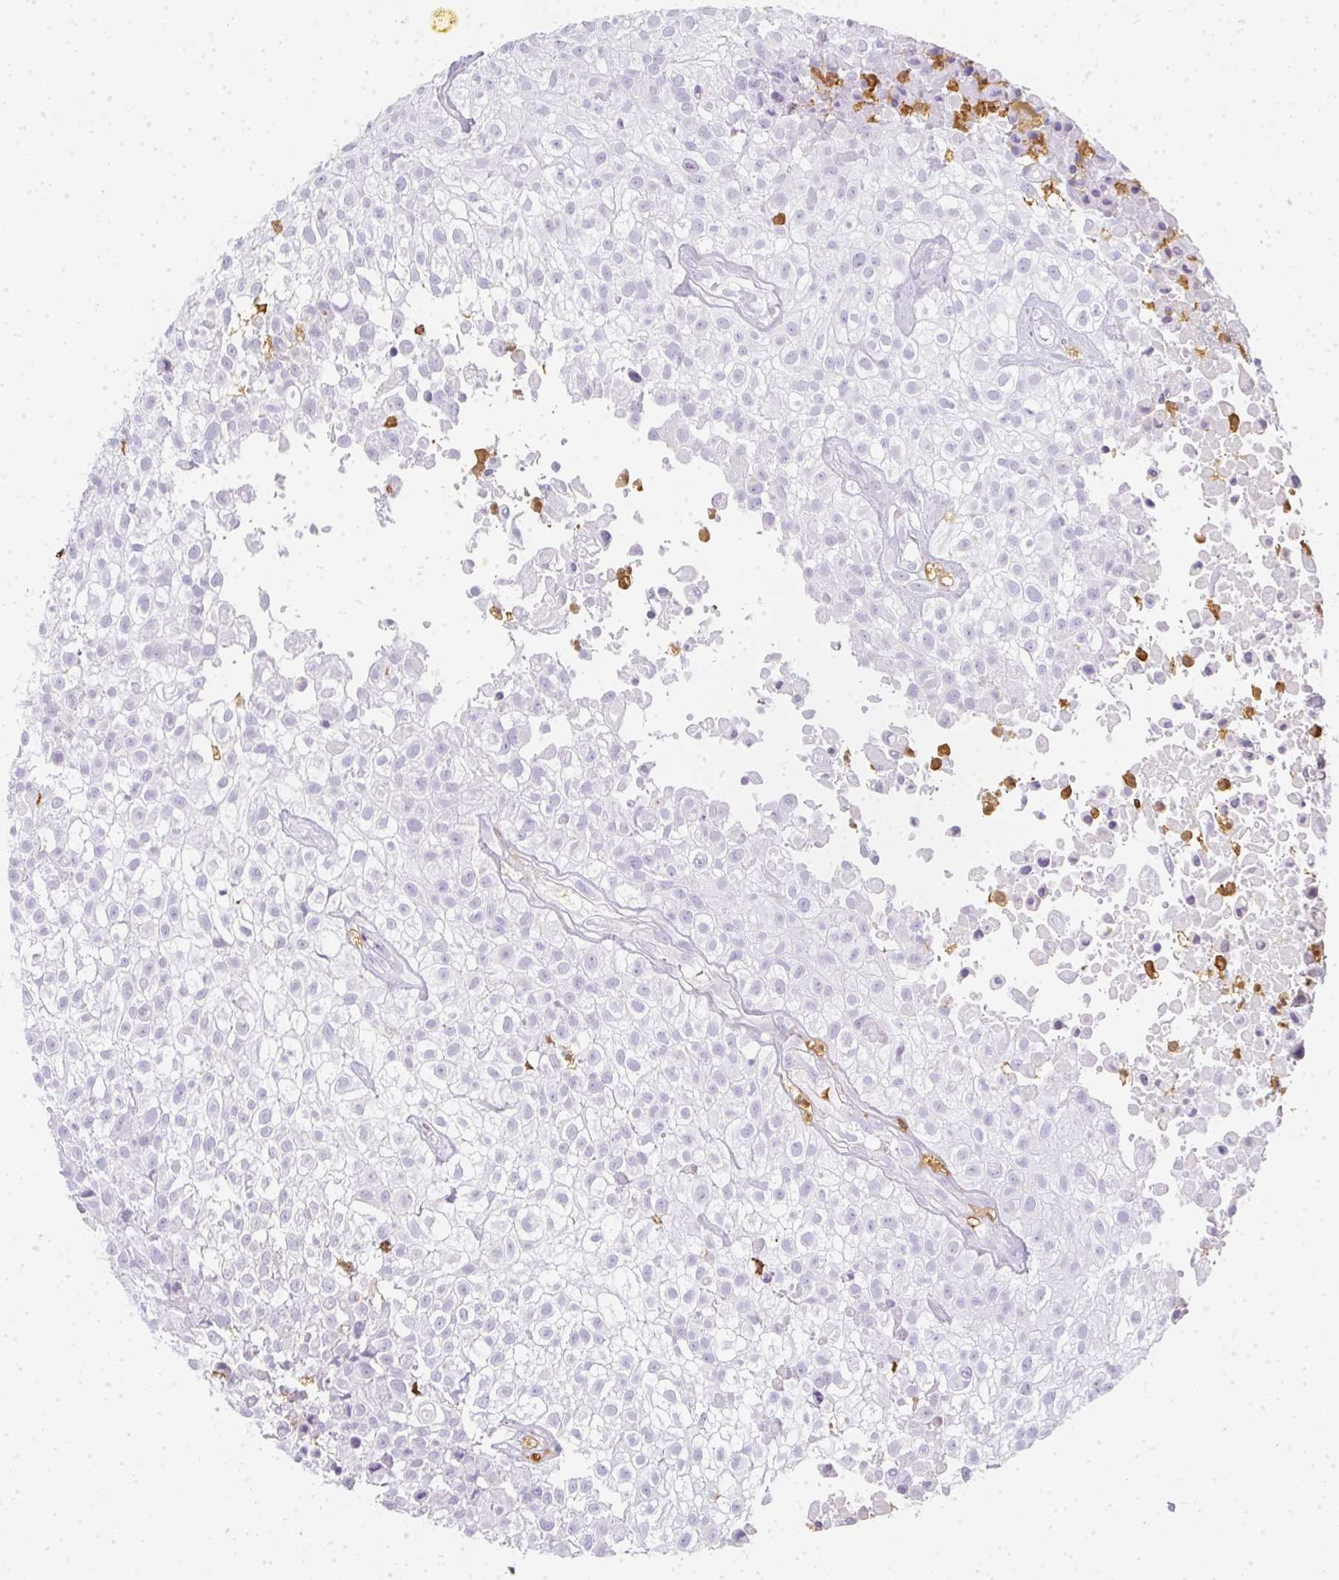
{"staining": {"intensity": "negative", "quantity": "none", "location": "none"}, "tissue": "urothelial cancer", "cell_type": "Tumor cells", "image_type": "cancer", "snomed": [{"axis": "morphology", "description": "Urothelial carcinoma, High grade"}, {"axis": "topography", "description": "Urinary bladder"}], "caption": "Urothelial cancer was stained to show a protein in brown. There is no significant expression in tumor cells. (Immunohistochemistry (ihc), brightfield microscopy, high magnification).", "gene": "HK3", "patient": {"sex": "male", "age": 56}}